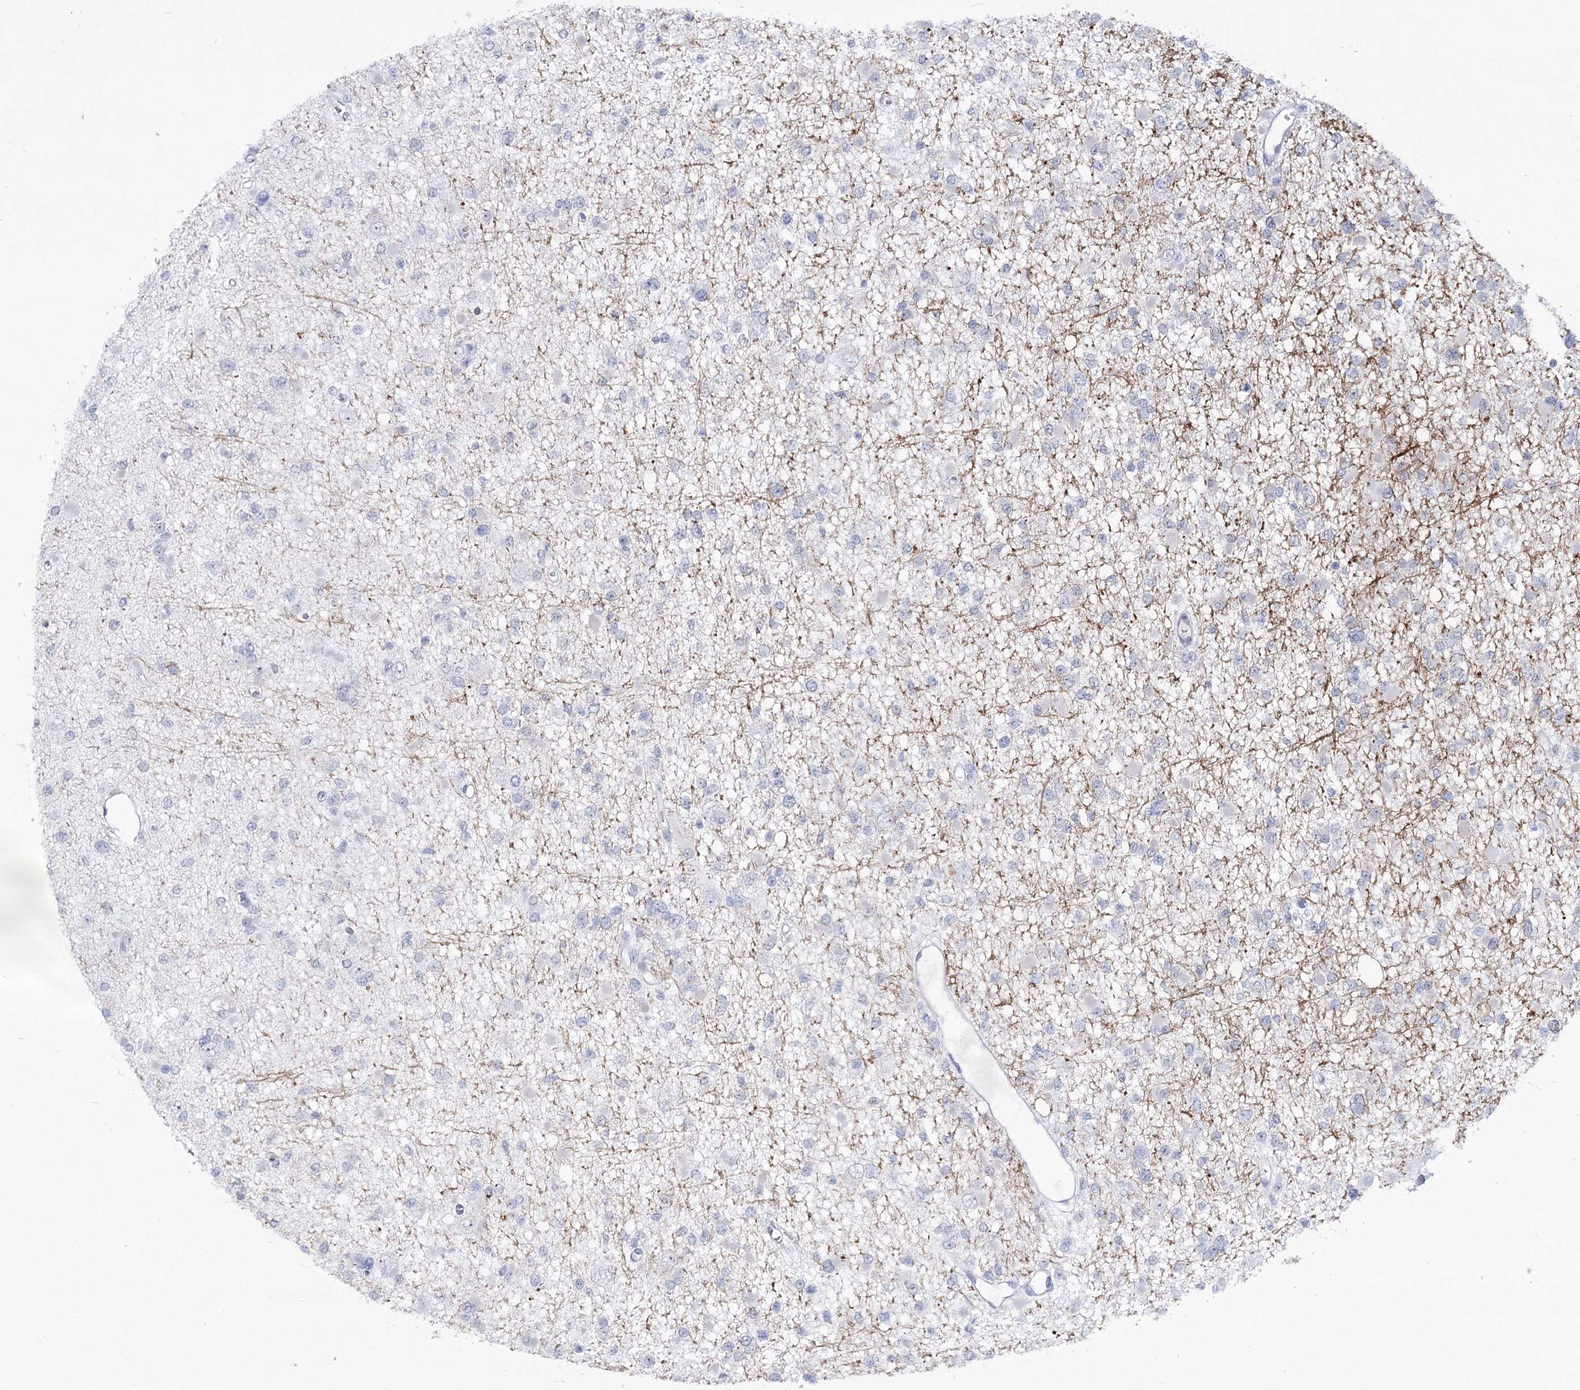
{"staining": {"intensity": "negative", "quantity": "none", "location": "none"}, "tissue": "glioma", "cell_type": "Tumor cells", "image_type": "cancer", "snomed": [{"axis": "morphology", "description": "Glioma, malignant, Low grade"}, {"axis": "topography", "description": "Brain"}], "caption": "Tumor cells are negative for brown protein staining in malignant glioma (low-grade). (Stains: DAB immunohistochemistry with hematoxylin counter stain, Microscopy: brightfield microscopy at high magnification).", "gene": "ATP10B", "patient": {"sex": "female", "age": 22}}